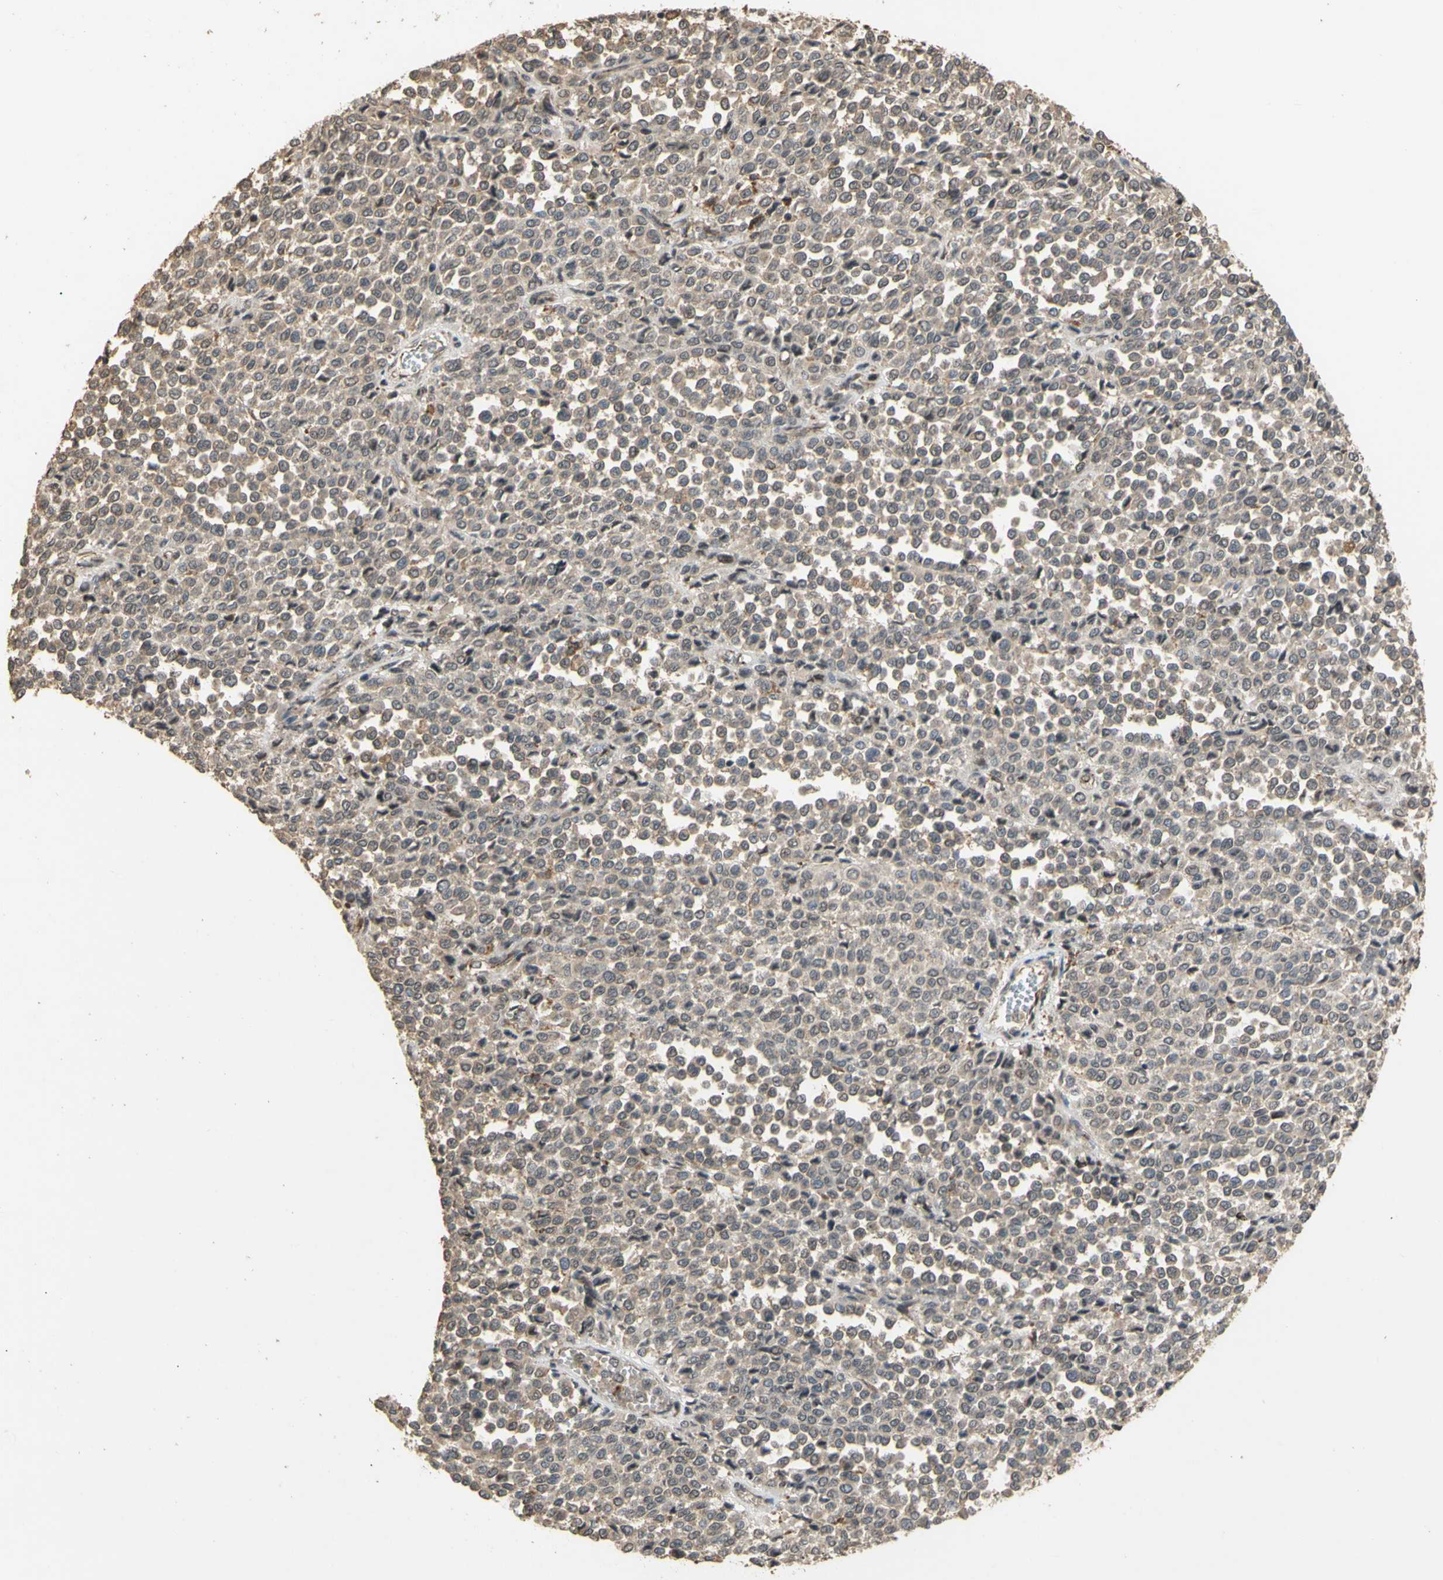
{"staining": {"intensity": "weak", "quantity": ">75%", "location": "cytoplasmic/membranous"}, "tissue": "melanoma", "cell_type": "Tumor cells", "image_type": "cancer", "snomed": [{"axis": "morphology", "description": "Malignant melanoma, Metastatic site"}, {"axis": "topography", "description": "Pancreas"}], "caption": "Malignant melanoma (metastatic site) stained for a protein (brown) demonstrates weak cytoplasmic/membranous positive positivity in about >75% of tumor cells.", "gene": "GTF2E2", "patient": {"sex": "female", "age": 30}}